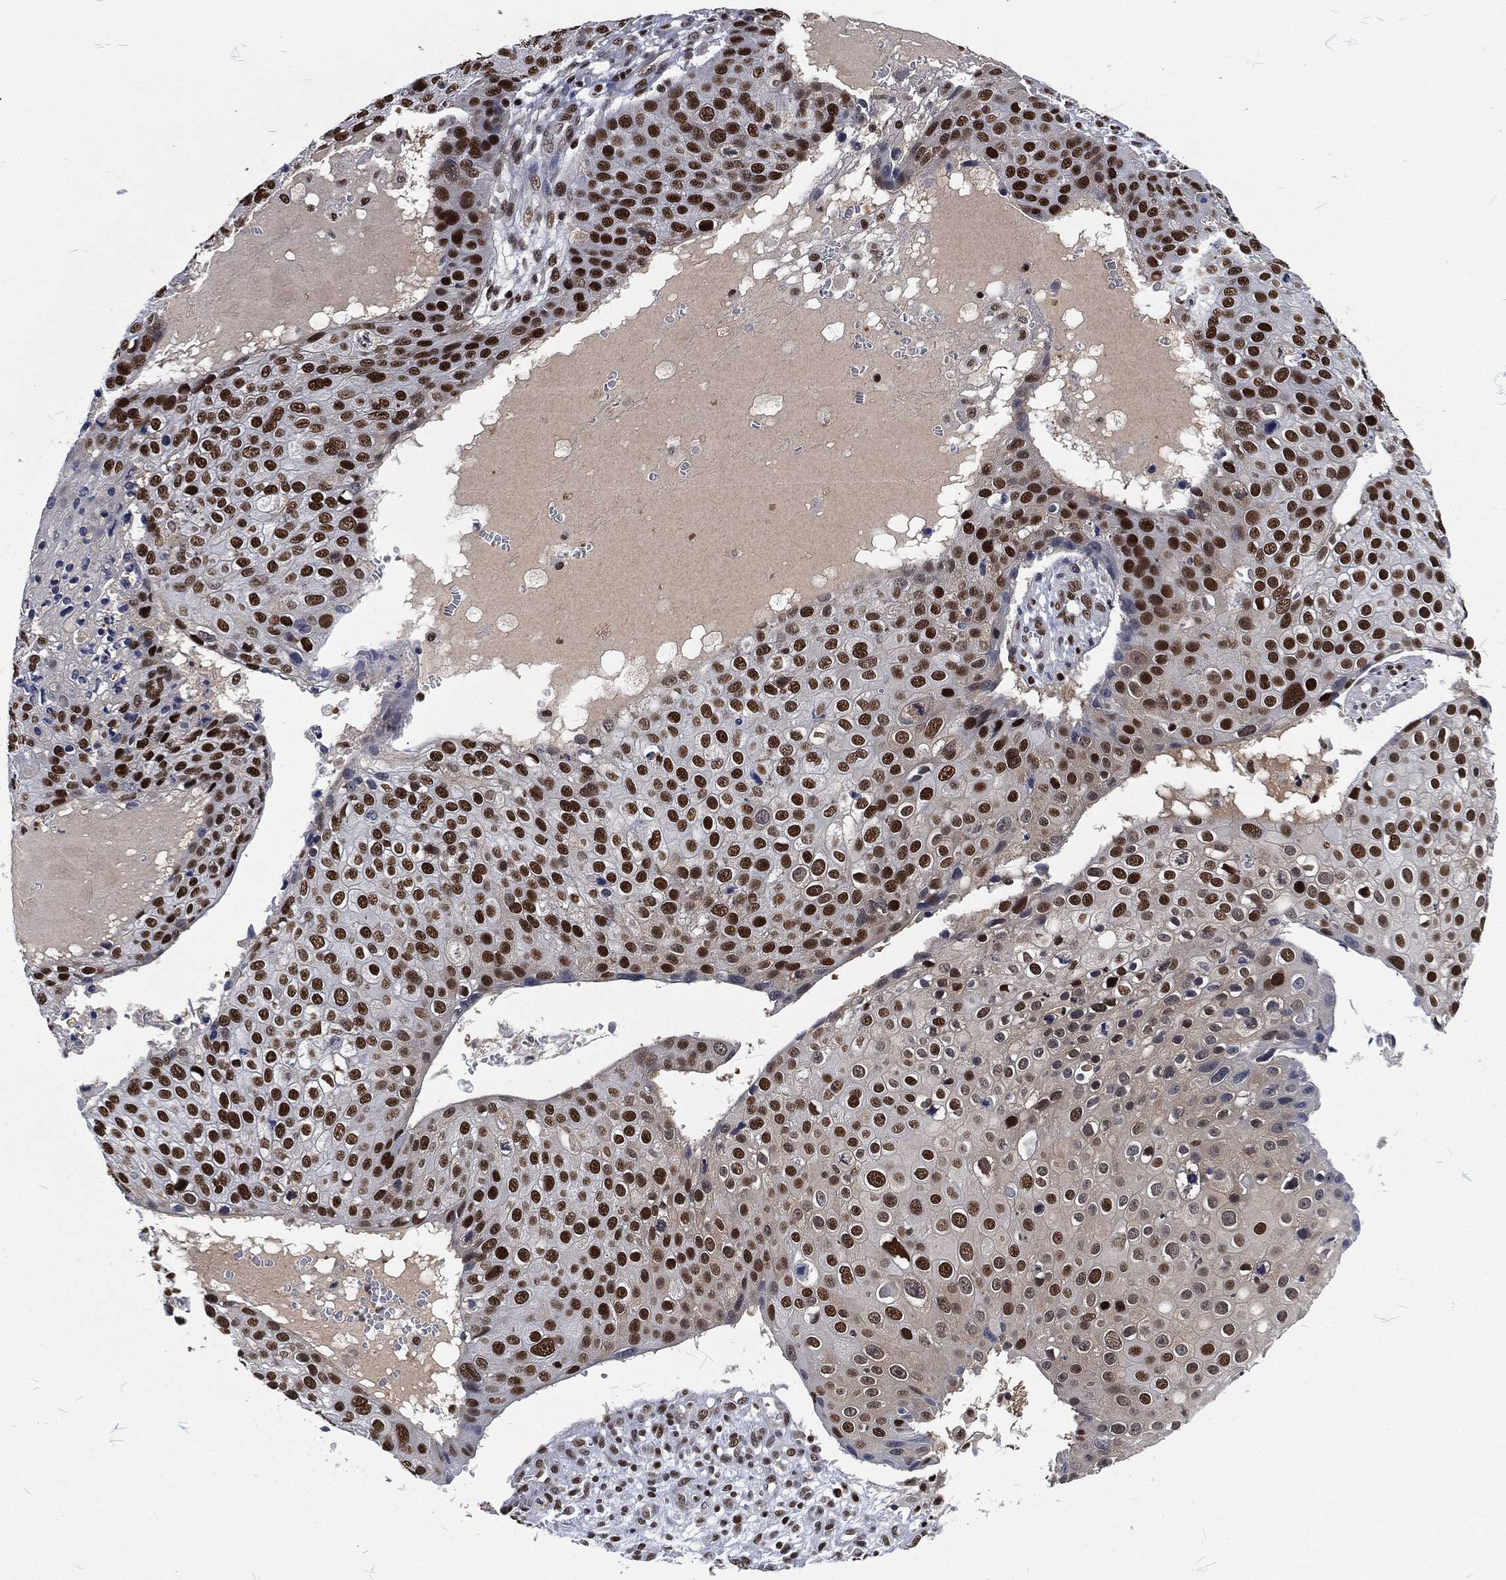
{"staining": {"intensity": "strong", "quantity": "25%-75%", "location": "nuclear"}, "tissue": "skin cancer", "cell_type": "Tumor cells", "image_type": "cancer", "snomed": [{"axis": "morphology", "description": "Squamous cell carcinoma, NOS"}, {"axis": "topography", "description": "Skin"}], "caption": "Immunohistochemical staining of squamous cell carcinoma (skin) exhibits strong nuclear protein staining in about 25%-75% of tumor cells.", "gene": "DCPS", "patient": {"sex": "male", "age": 71}}